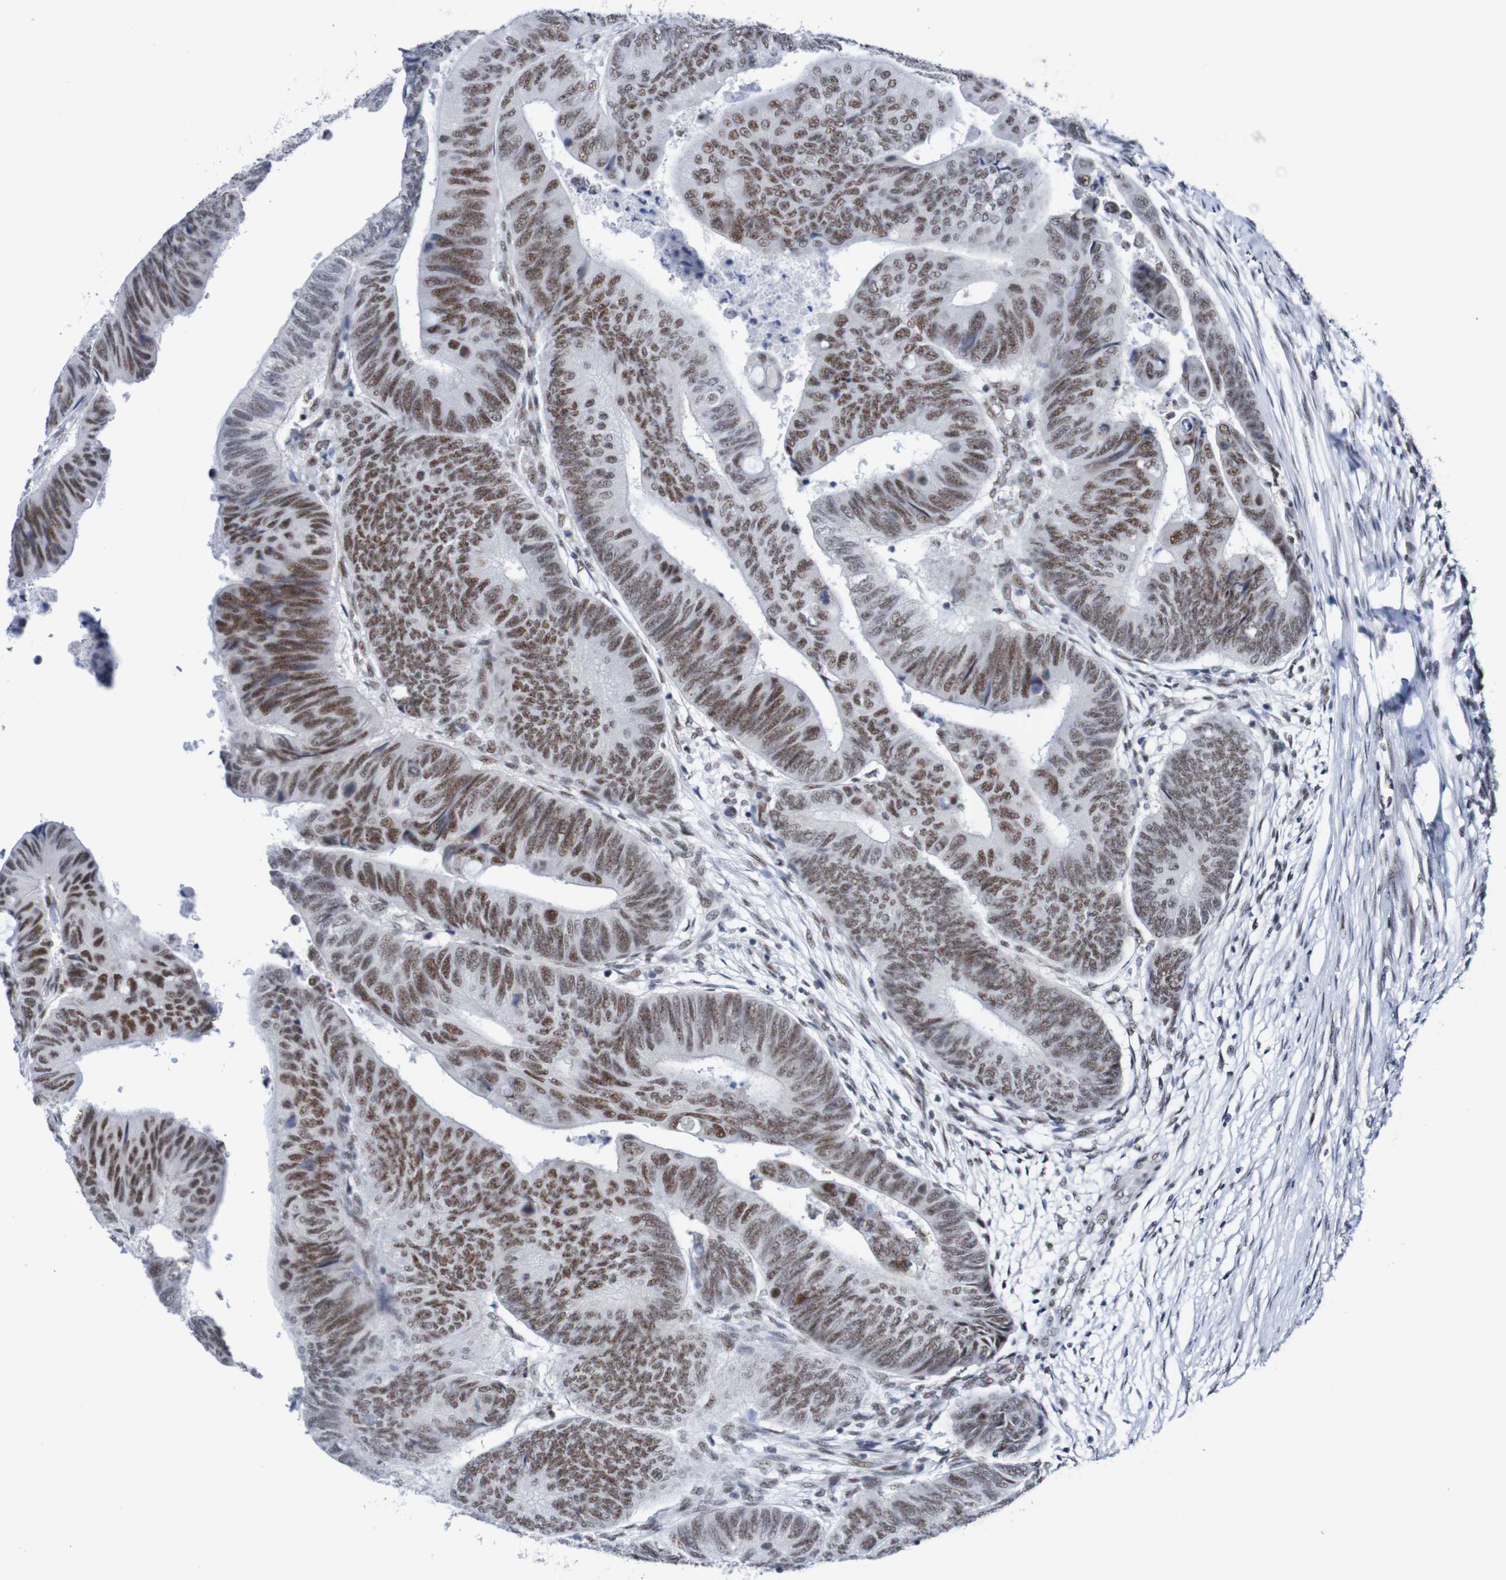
{"staining": {"intensity": "moderate", "quantity": ">75%", "location": "nuclear"}, "tissue": "colorectal cancer", "cell_type": "Tumor cells", "image_type": "cancer", "snomed": [{"axis": "morphology", "description": "Normal tissue, NOS"}, {"axis": "morphology", "description": "Adenocarcinoma, NOS"}, {"axis": "topography", "description": "Rectum"}, {"axis": "topography", "description": "Peripheral nerve tissue"}], "caption": "The image shows staining of colorectal cancer, revealing moderate nuclear protein staining (brown color) within tumor cells. Ihc stains the protein in brown and the nuclei are stained blue.", "gene": "CDC5L", "patient": {"sex": "male", "age": 92}}